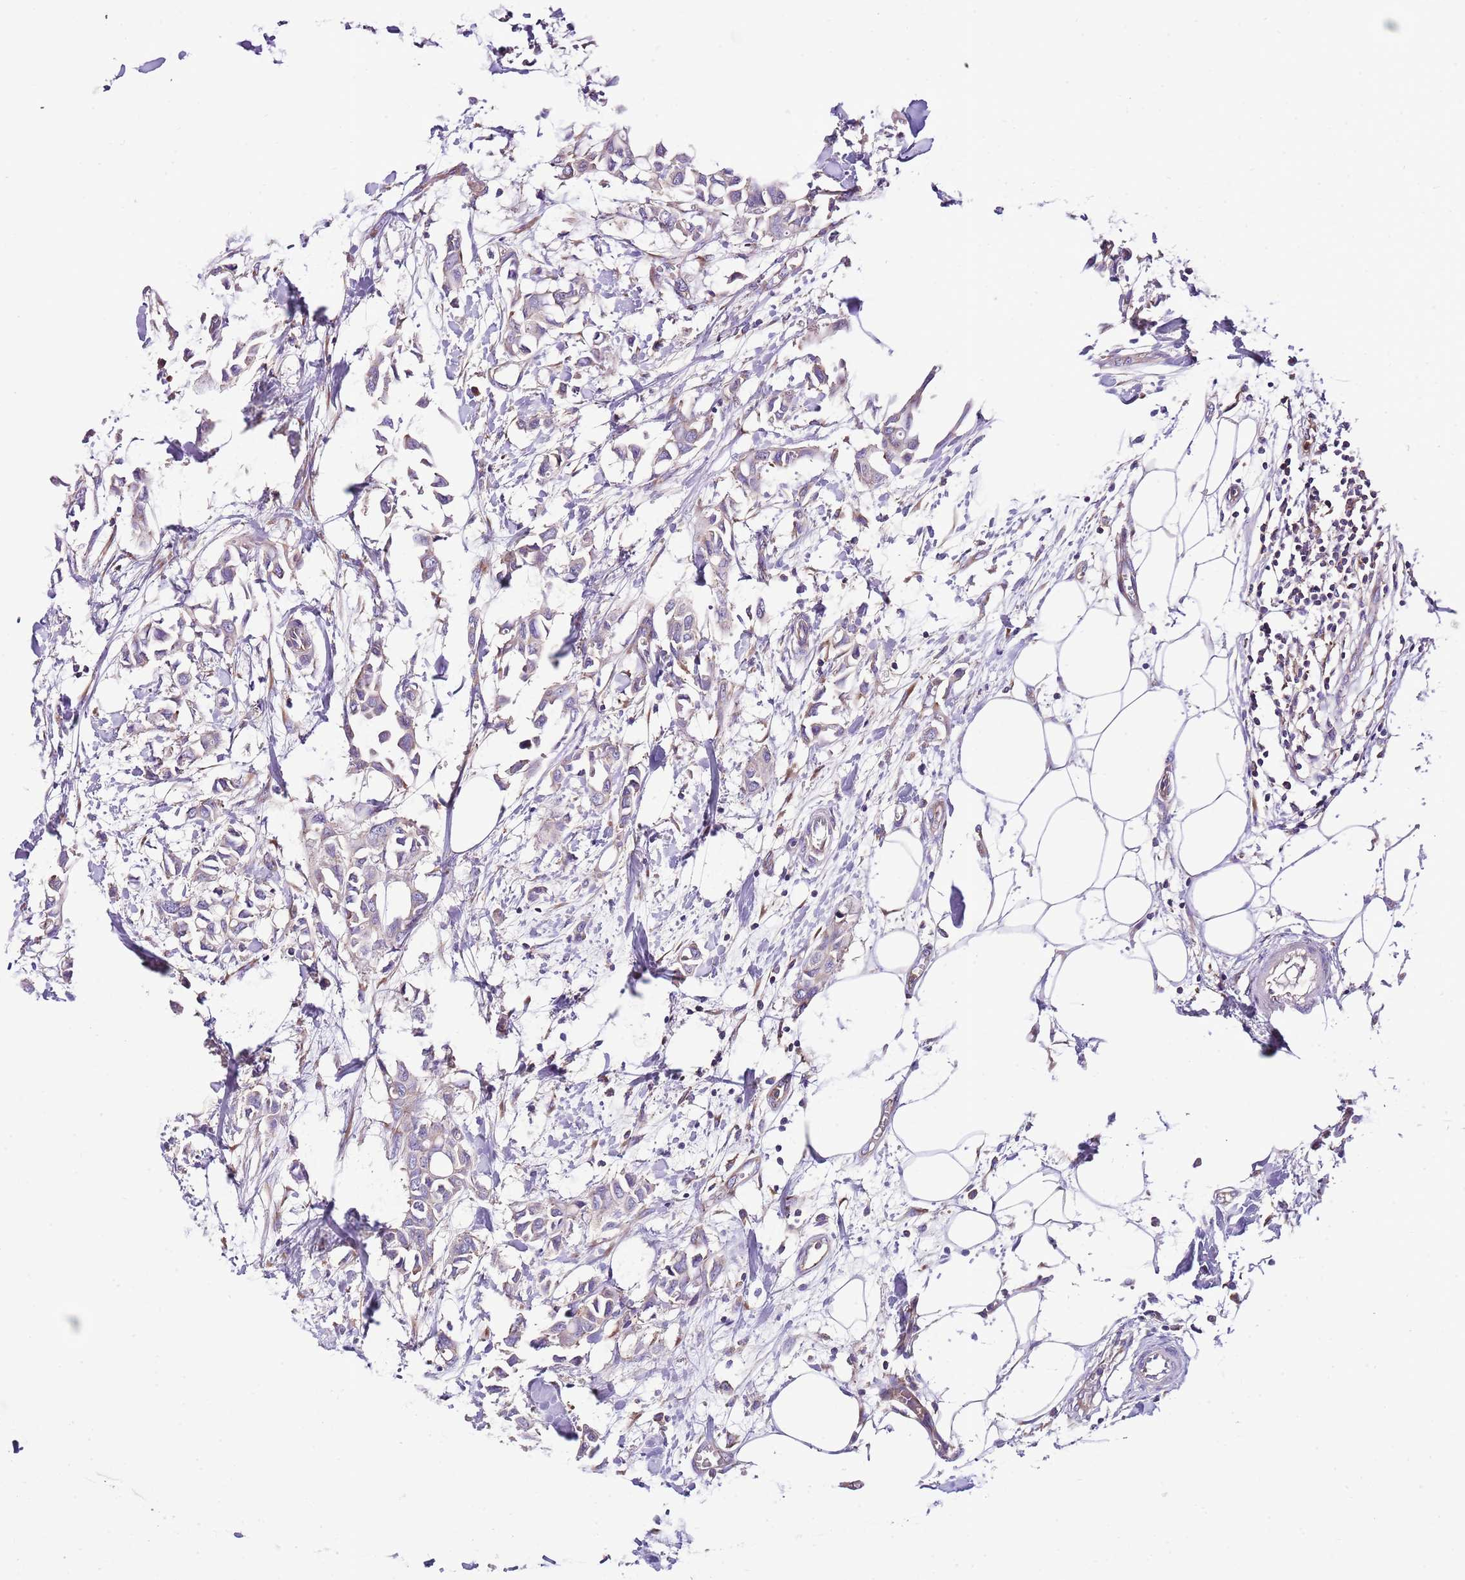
{"staining": {"intensity": "weak", "quantity": ">75%", "location": "cytoplasmic/membranous"}, "tissue": "breast cancer", "cell_type": "Tumor cells", "image_type": "cancer", "snomed": [{"axis": "morphology", "description": "Duct carcinoma"}, {"axis": "topography", "description": "Breast"}], "caption": "The image exhibits immunohistochemical staining of breast invasive ductal carcinoma. There is weak cytoplasmic/membranous positivity is present in approximately >75% of tumor cells.", "gene": "RPS10", "patient": {"sex": "female", "age": 41}}